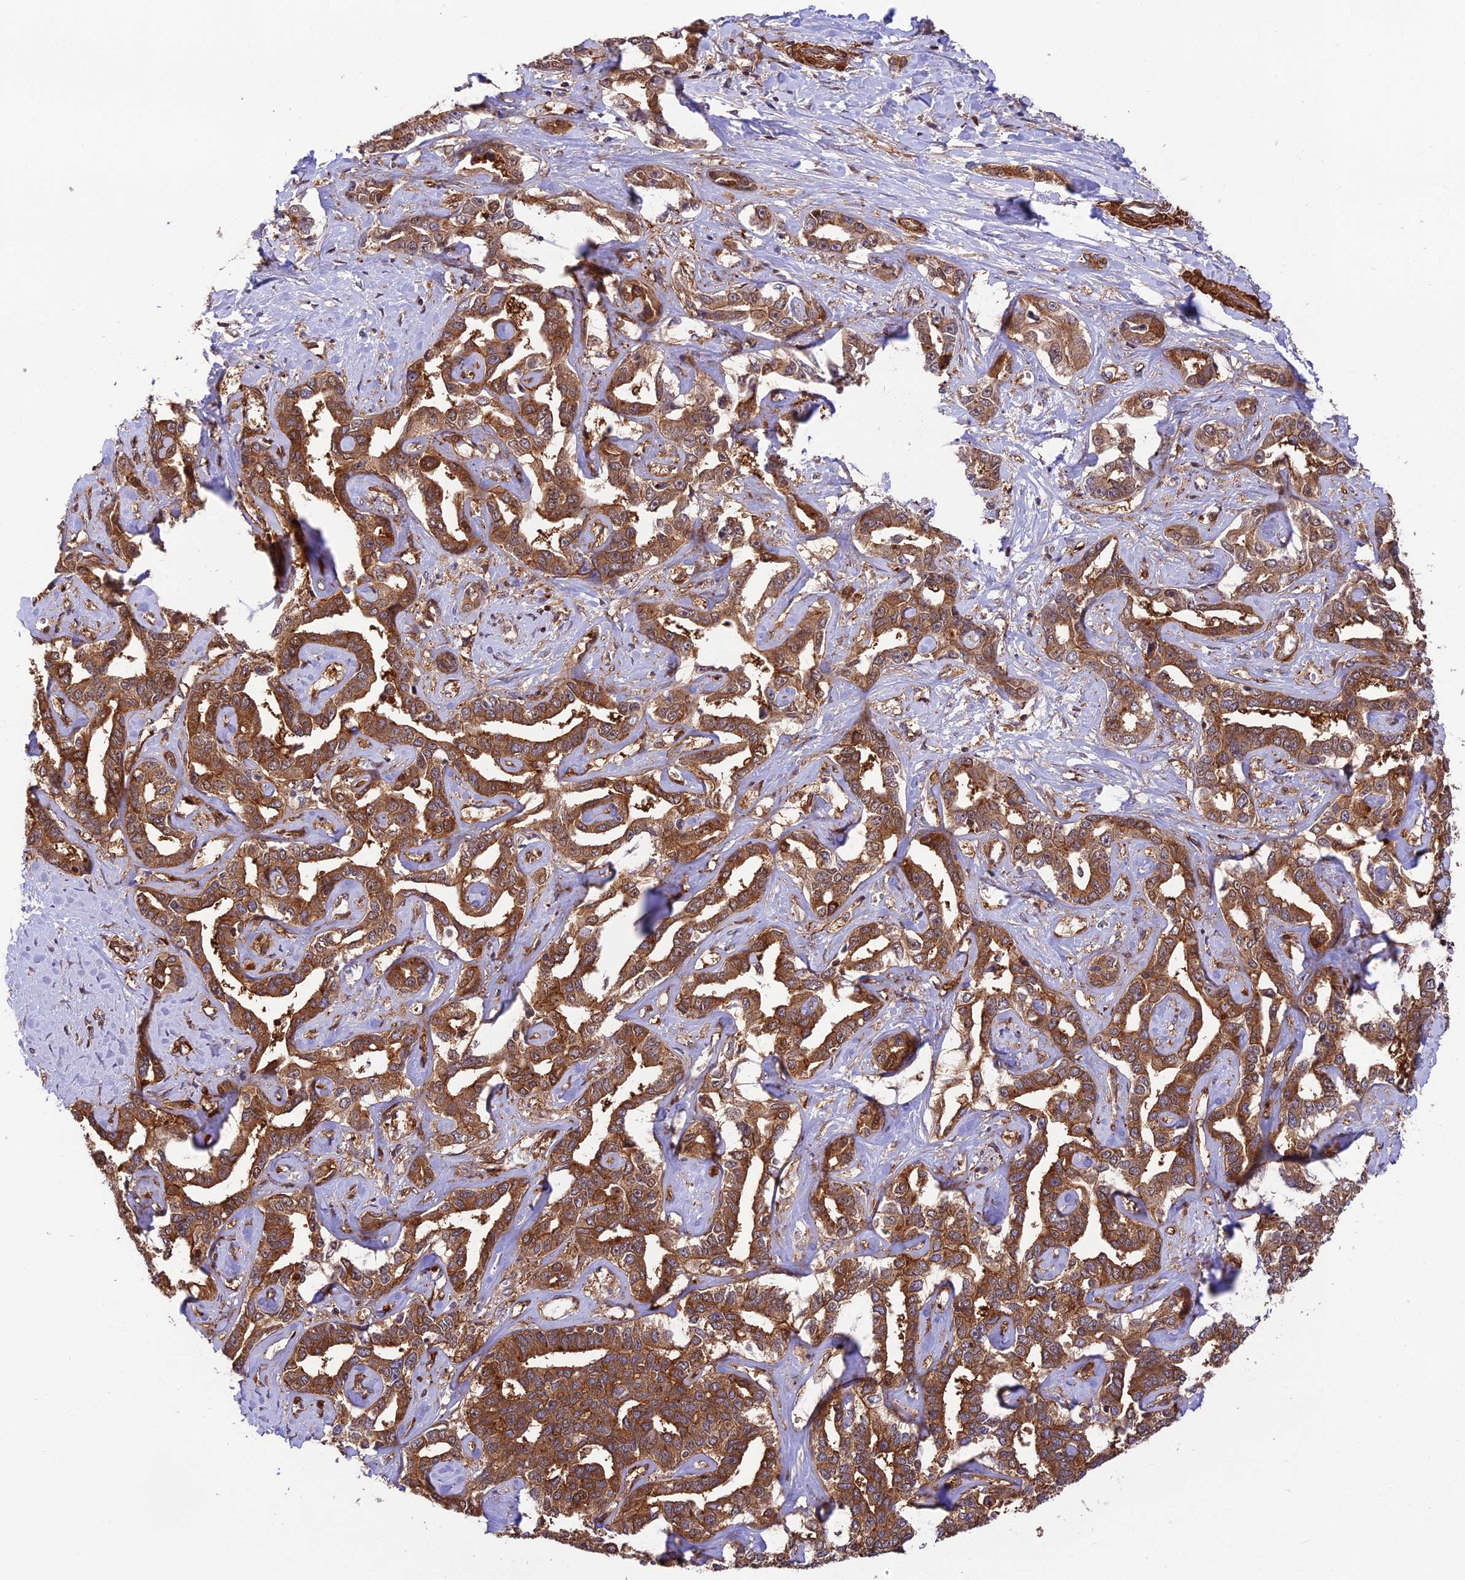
{"staining": {"intensity": "strong", "quantity": ">75%", "location": "cytoplasmic/membranous"}, "tissue": "liver cancer", "cell_type": "Tumor cells", "image_type": "cancer", "snomed": [{"axis": "morphology", "description": "Cholangiocarcinoma"}, {"axis": "topography", "description": "Liver"}], "caption": "Strong cytoplasmic/membranous staining for a protein is appreciated in about >75% of tumor cells of cholangiocarcinoma (liver) using immunohistochemistry (IHC).", "gene": "EVI5L", "patient": {"sex": "male", "age": 59}}